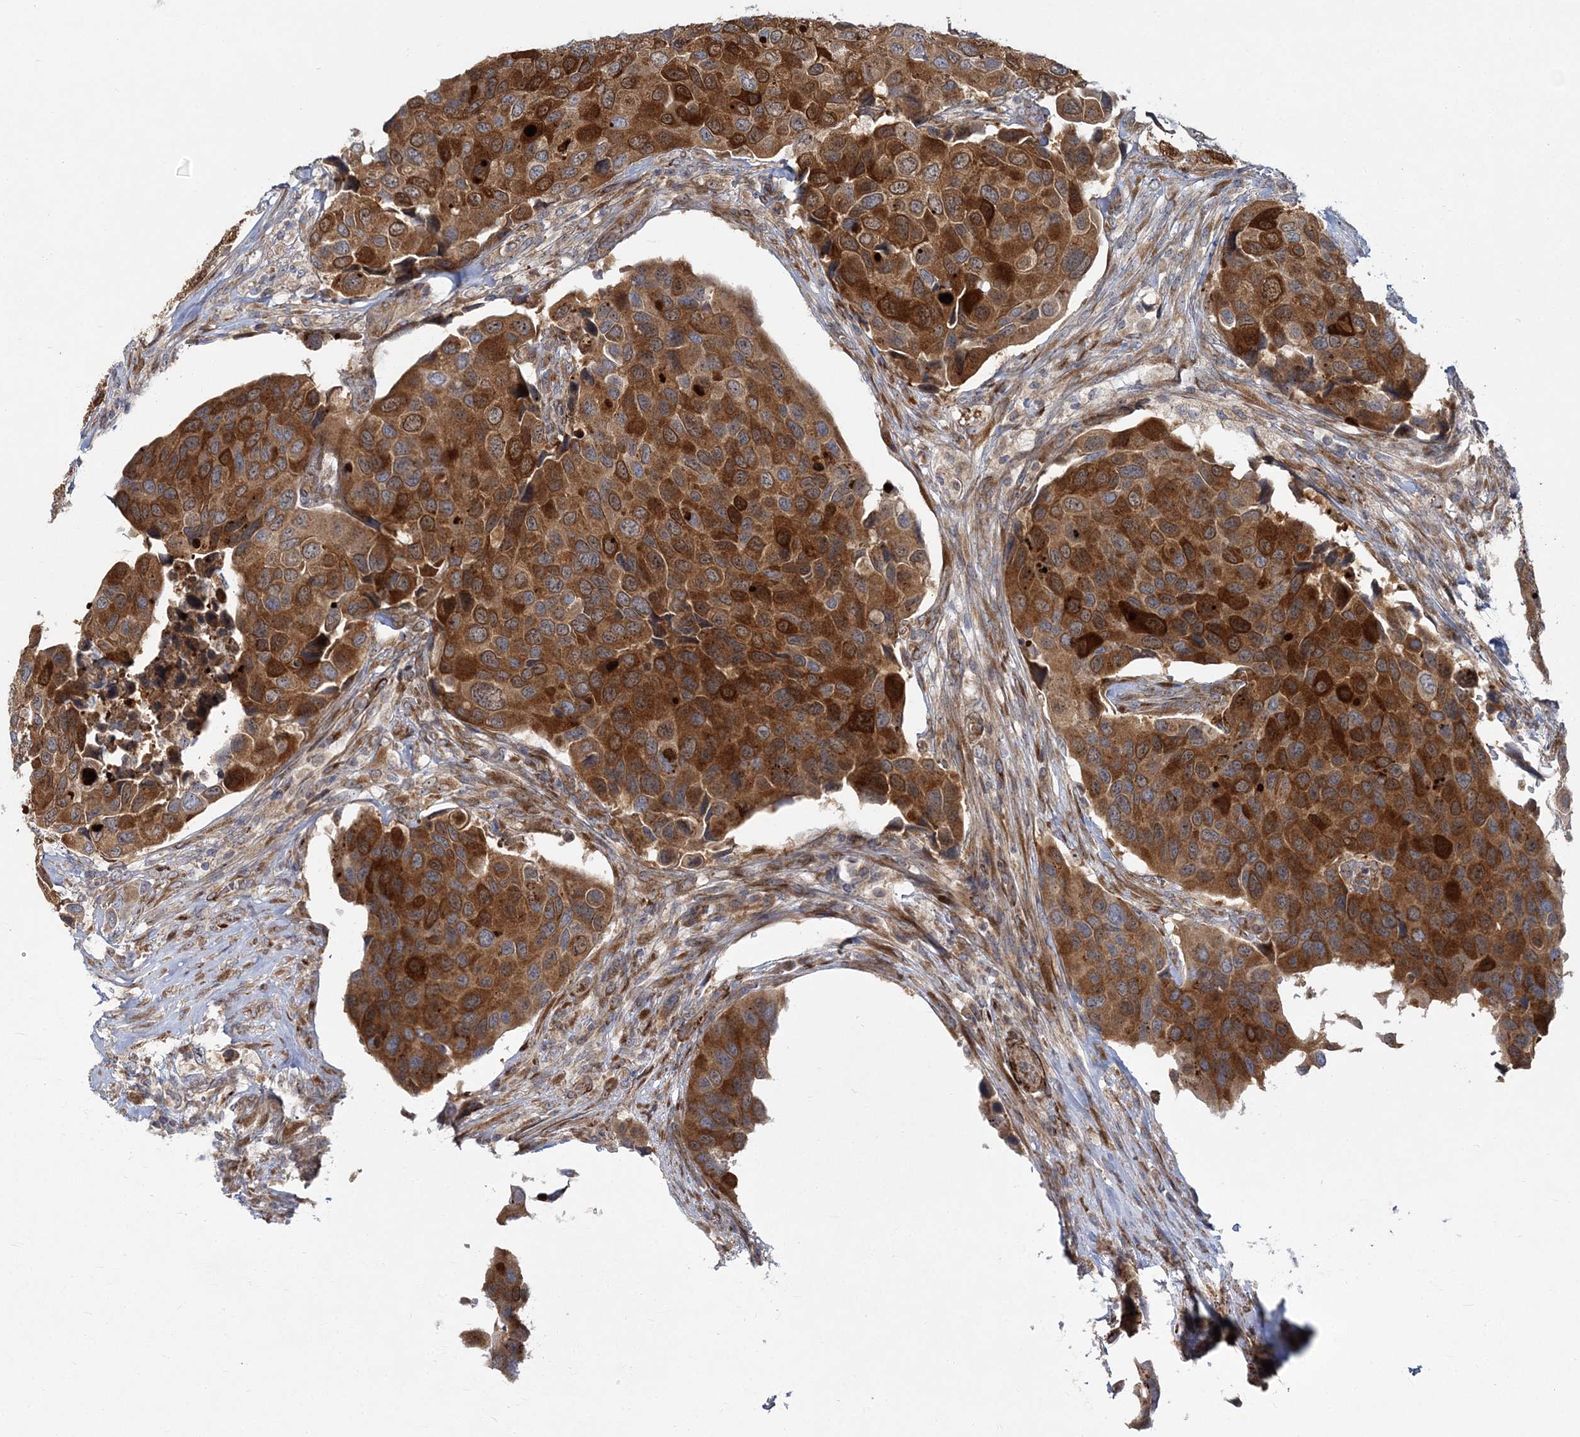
{"staining": {"intensity": "moderate", "quantity": ">75%", "location": "cytoplasmic/membranous"}, "tissue": "urothelial cancer", "cell_type": "Tumor cells", "image_type": "cancer", "snomed": [{"axis": "morphology", "description": "Urothelial carcinoma, High grade"}, {"axis": "topography", "description": "Urinary bladder"}], "caption": "Tumor cells exhibit medium levels of moderate cytoplasmic/membranous positivity in approximately >75% of cells in high-grade urothelial carcinoma.", "gene": "NBAS", "patient": {"sex": "male", "age": 74}}